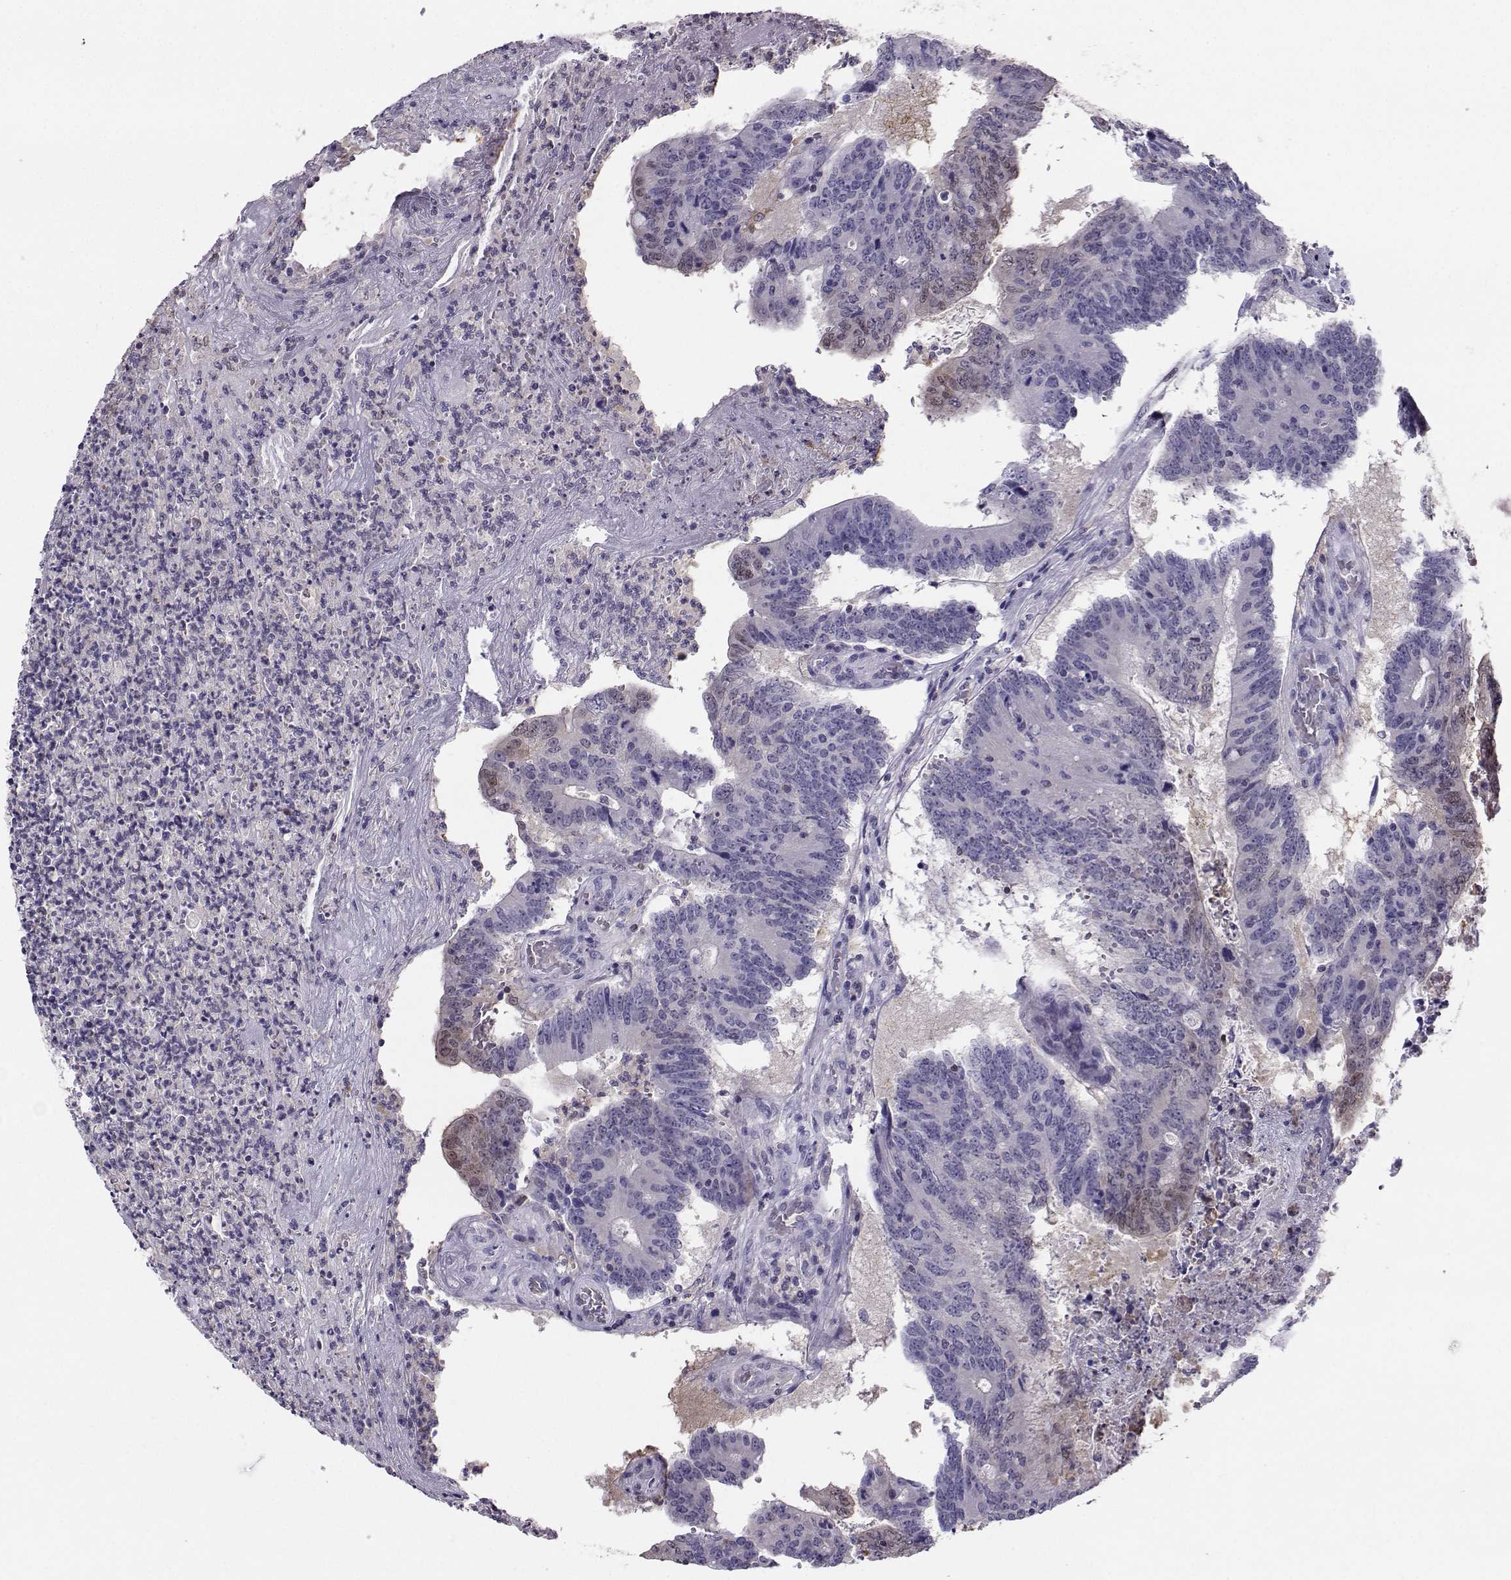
{"staining": {"intensity": "negative", "quantity": "none", "location": "none"}, "tissue": "colorectal cancer", "cell_type": "Tumor cells", "image_type": "cancer", "snomed": [{"axis": "morphology", "description": "Adenocarcinoma, NOS"}, {"axis": "topography", "description": "Colon"}], "caption": "High magnification brightfield microscopy of adenocarcinoma (colorectal) stained with DAB (3,3'-diaminobenzidine) (brown) and counterstained with hematoxylin (blue): tumor cells show no significant staining. (DAB (3,3'-diaminobenzidine) immunohistochemistry with hematoxylin counter stain).", "gene": "PGK1", "patient": {"sex": "female", "age": 70}}